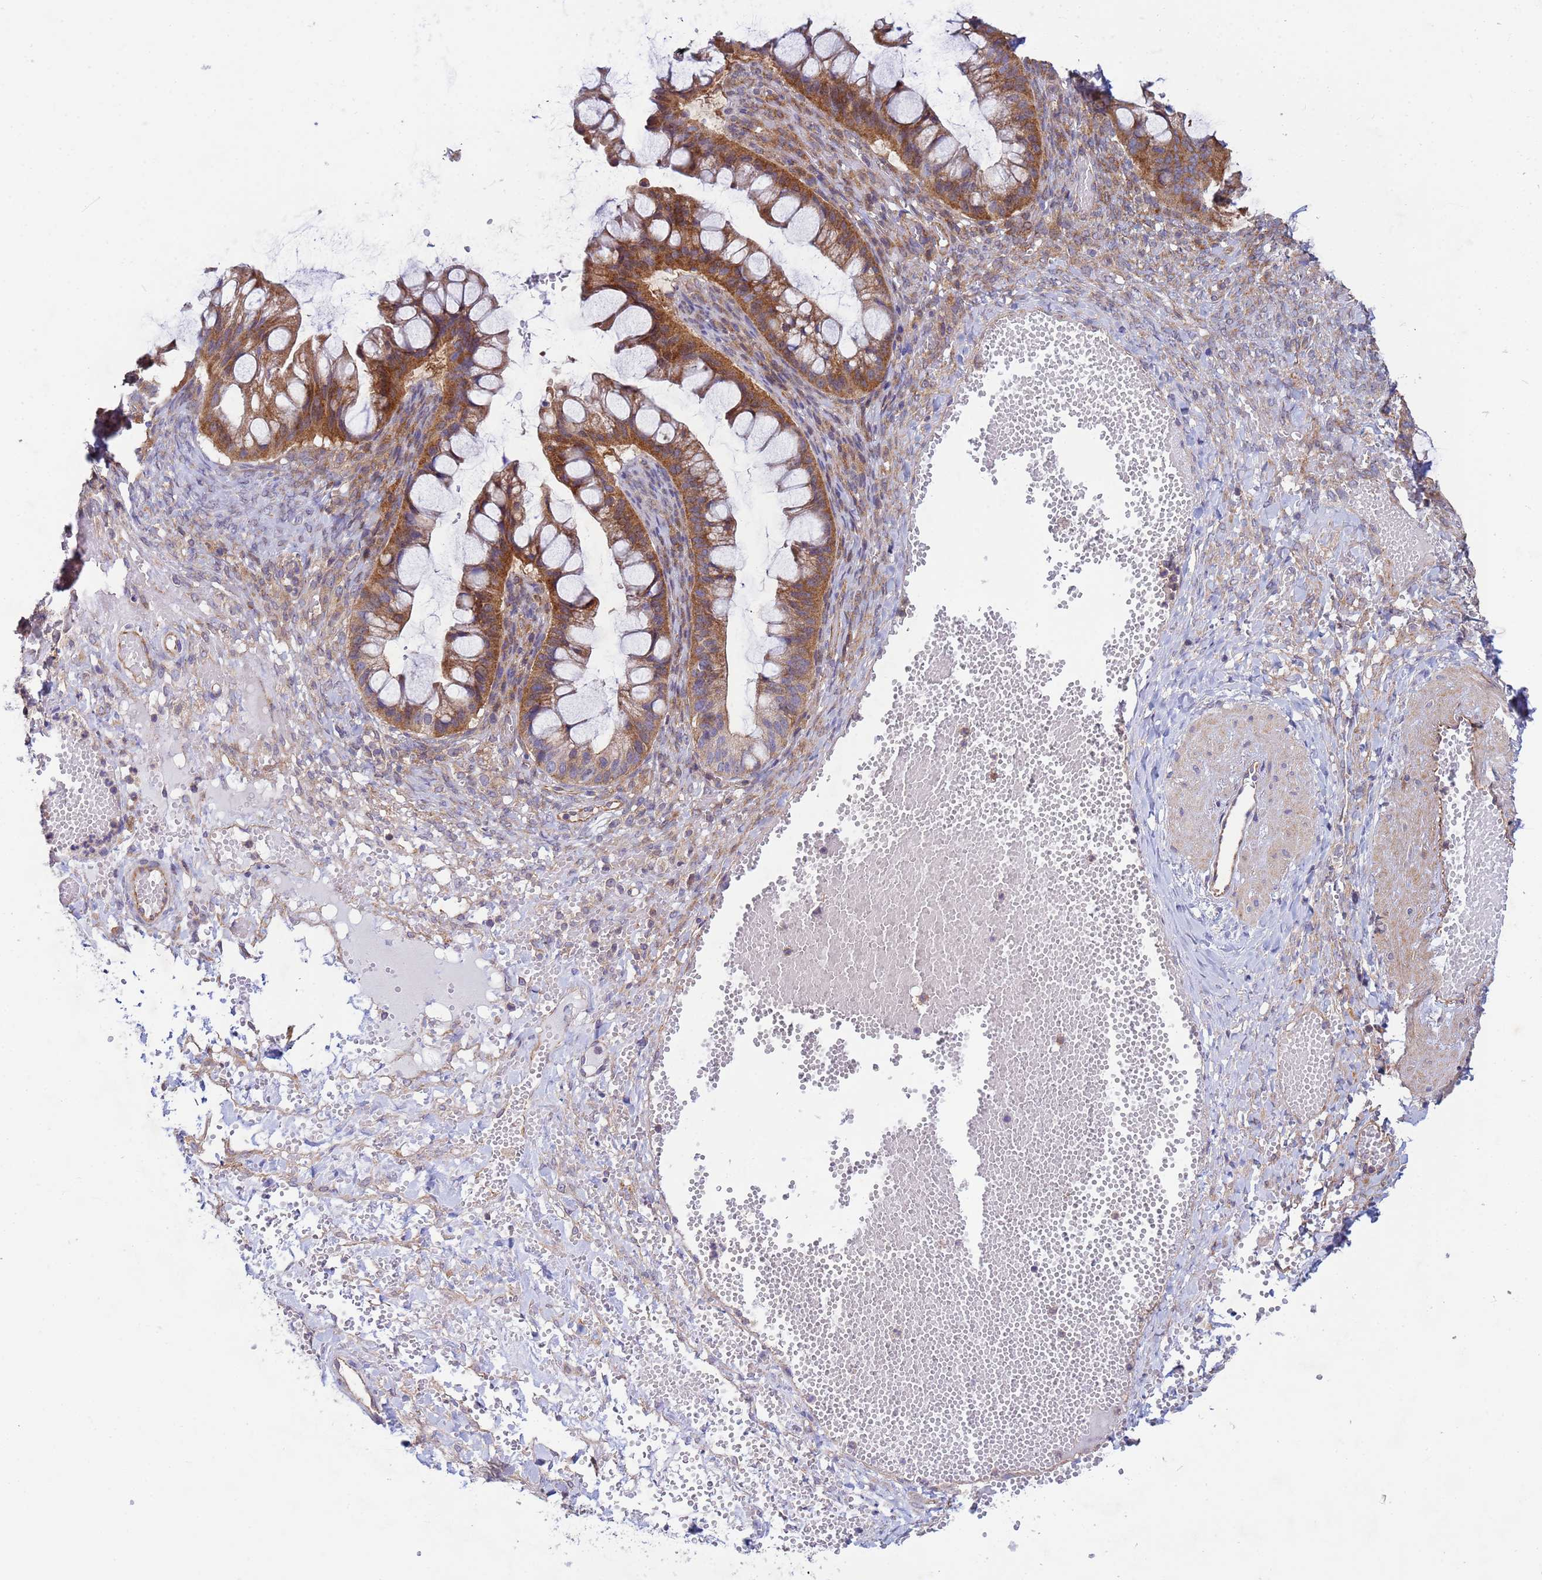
{"staining": {"intensity": "moderate", "quantity": ">75%", "location": "cytoplasmic/membranous"}, "tissue": "ovarian cancer", "cell_type": "Tumor cells", "image_type": "cancer", "snomed": [{"axis": "morphology", "description": "Cystadenocarcinoma, mucinous, NOS"}, {"axis": "topography", "description": "Ovary"}], "caption": "Ovarian cancer (mucinous cystadenocarcinoma) tissue displays moderate cytoplasmic/membranous positivity in about >75% of tumor cells, visualized by immunohistochemistry.", "gene": "CDC34", "patient": {"sex": "female", "age": 73}}